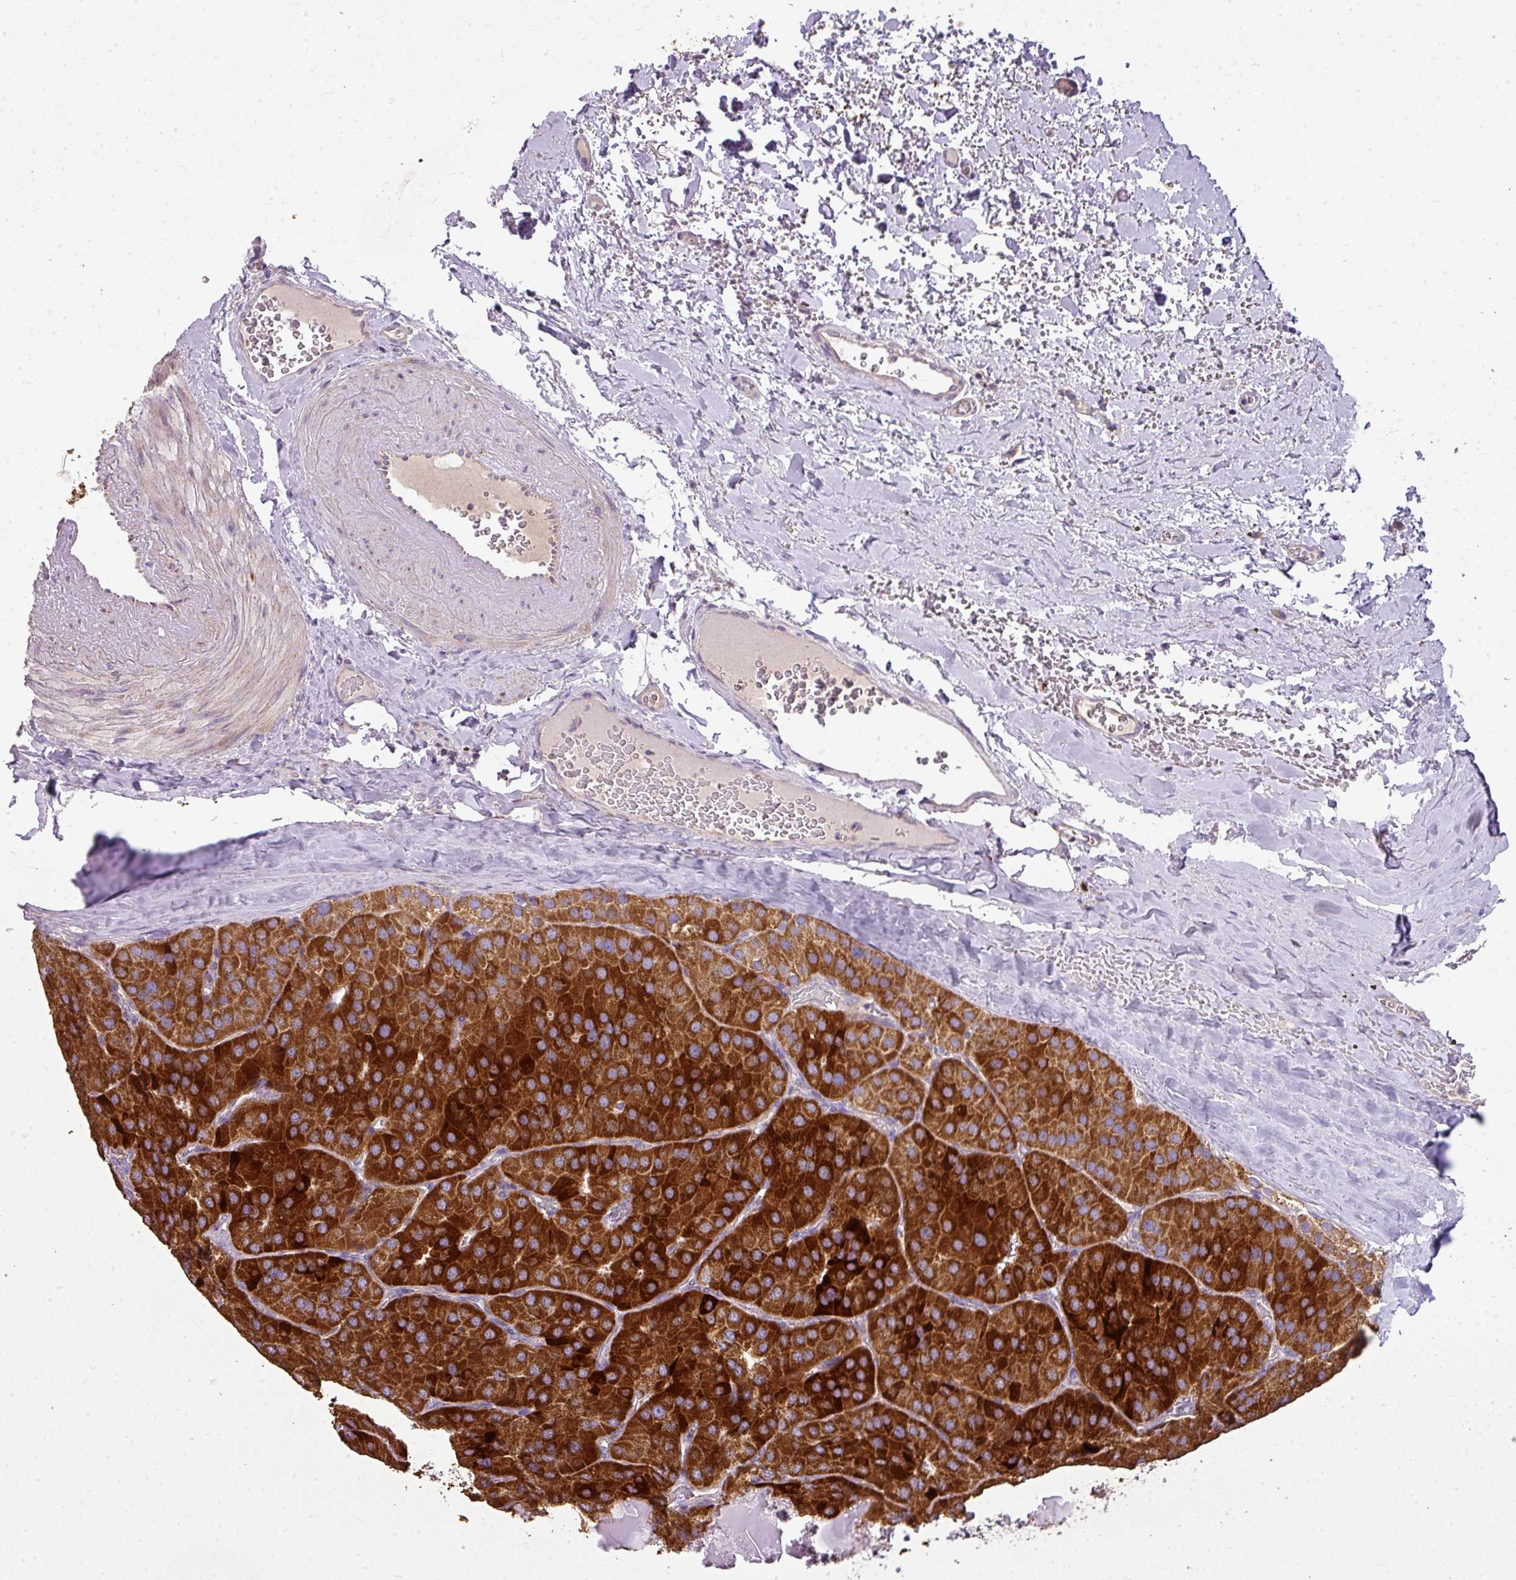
{"staining": {"intensity": "strong", "quantity": ">75%", "location": "cytoplasmic/membranous"}, "tissue": "parathyroid gland", "cell_type": "Glandular cells", "image_type": "normal", "snomed": [{"axis": "morphology", "description": "Normal tissue, NOS"}, {"axis": "morphology", "description": "Adenoma, NOS"}, {"axis": "topography", "description": "Parathyroid gland"}], "caption": "Glandular cells exhibit strong cytoplasmic/membranous staining in approximately >75% of cells in unremarkable parathyroid gland.", "gene": "PALS2", "patient": {"sex": "female", "age": 86}}